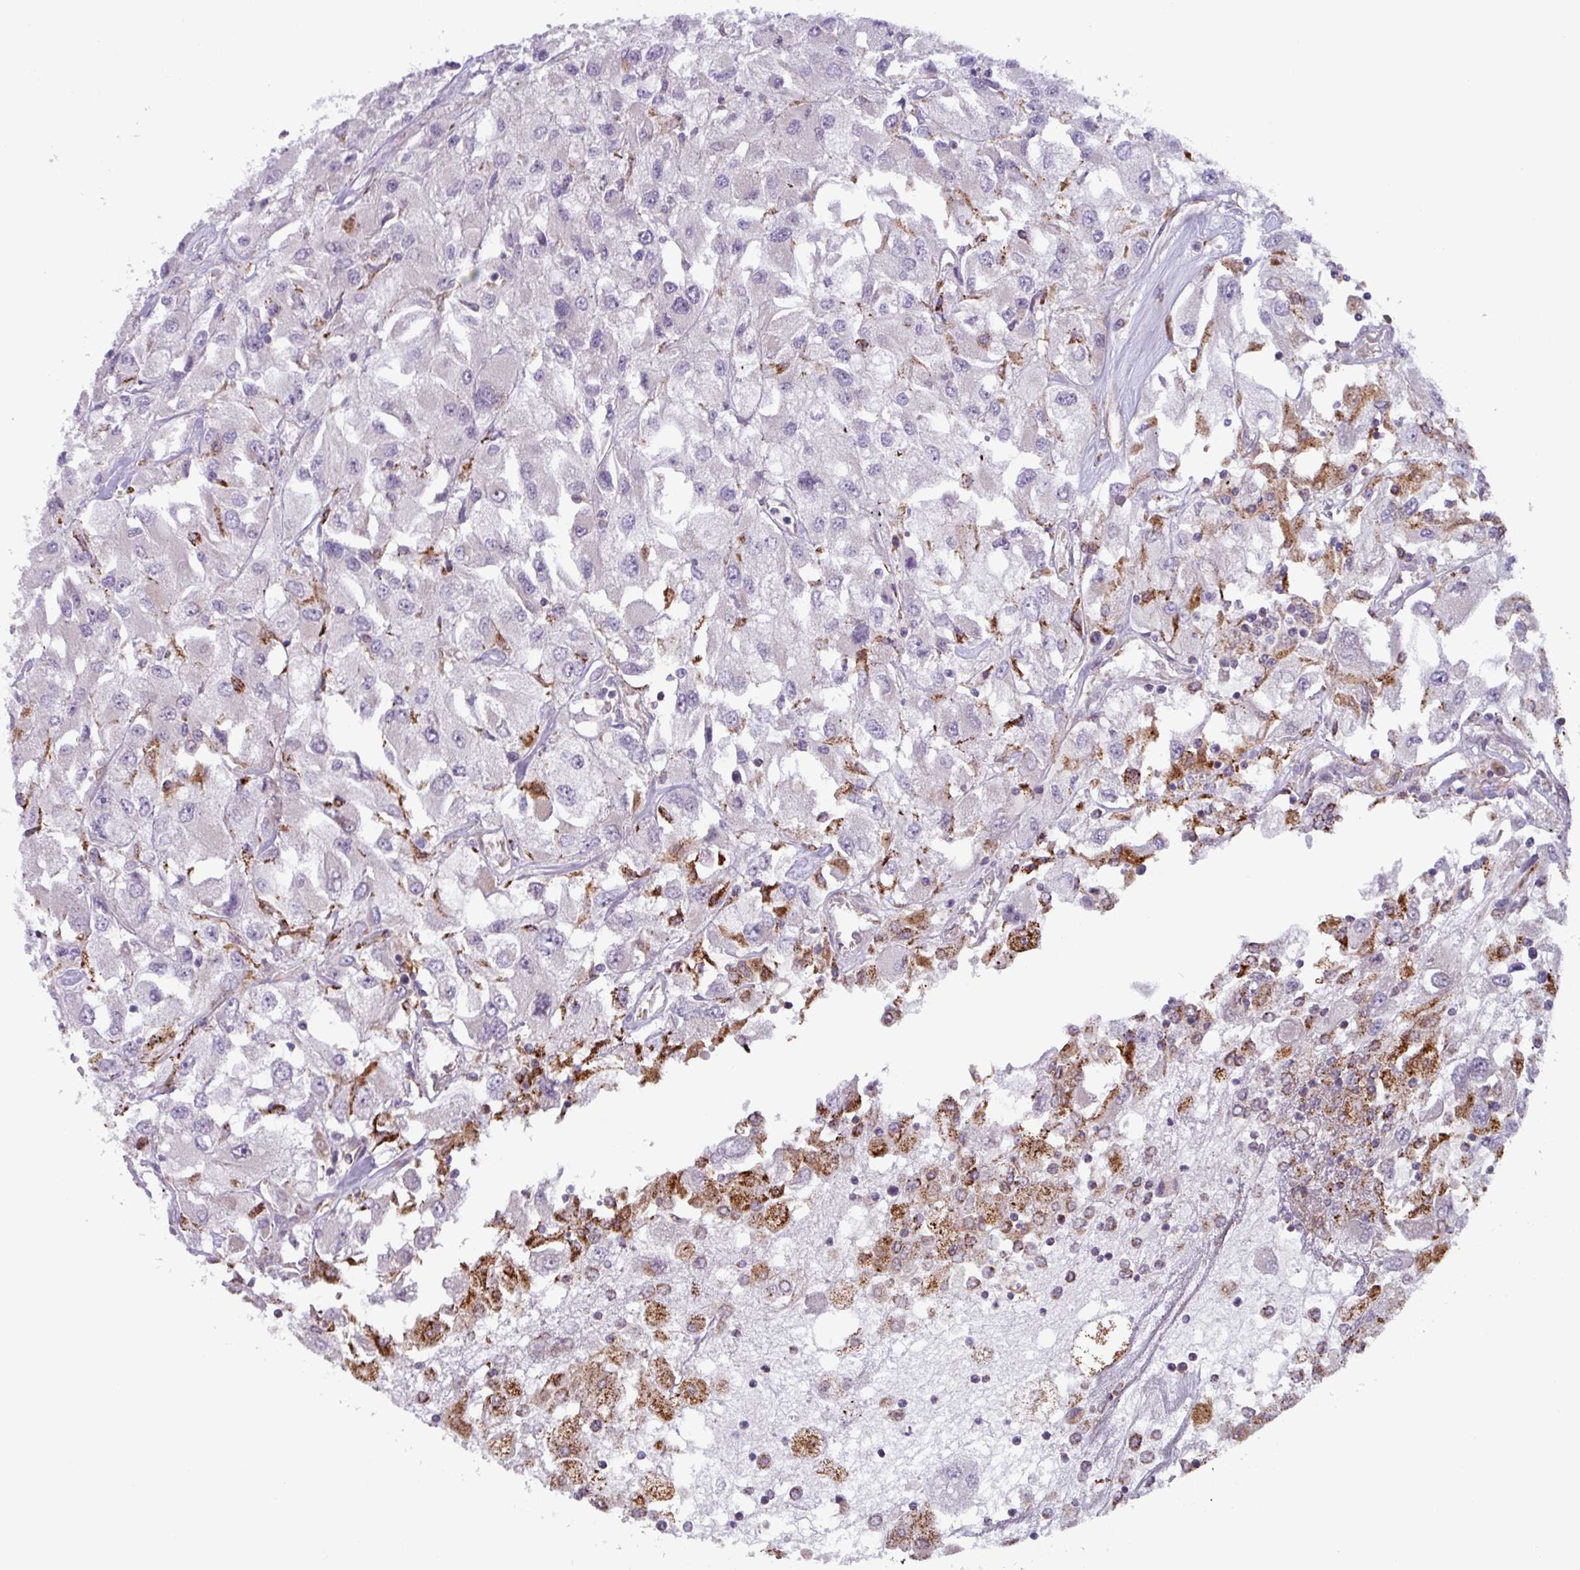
{"staining": {"intensity": "moderate", "quantity": "<25%", "location": "cytoplasmic/membranous"}, "tissue": "renal cancer", "cell_type": "Tumor cells", "image_type": "cancer", "snomed": [{"axis": "morphology", "description": "Adenocarcinoma, NOS"}, {"axis": "topography", "description": "Kidney"}], "caption": "A photomicrograph of renal cancer stained for a protein shows moderate cytoplasmic/membranous brown staining in tumor cells.", "gene": "AKIRIN1", "patient": {"sex": "female", "age": 52}}